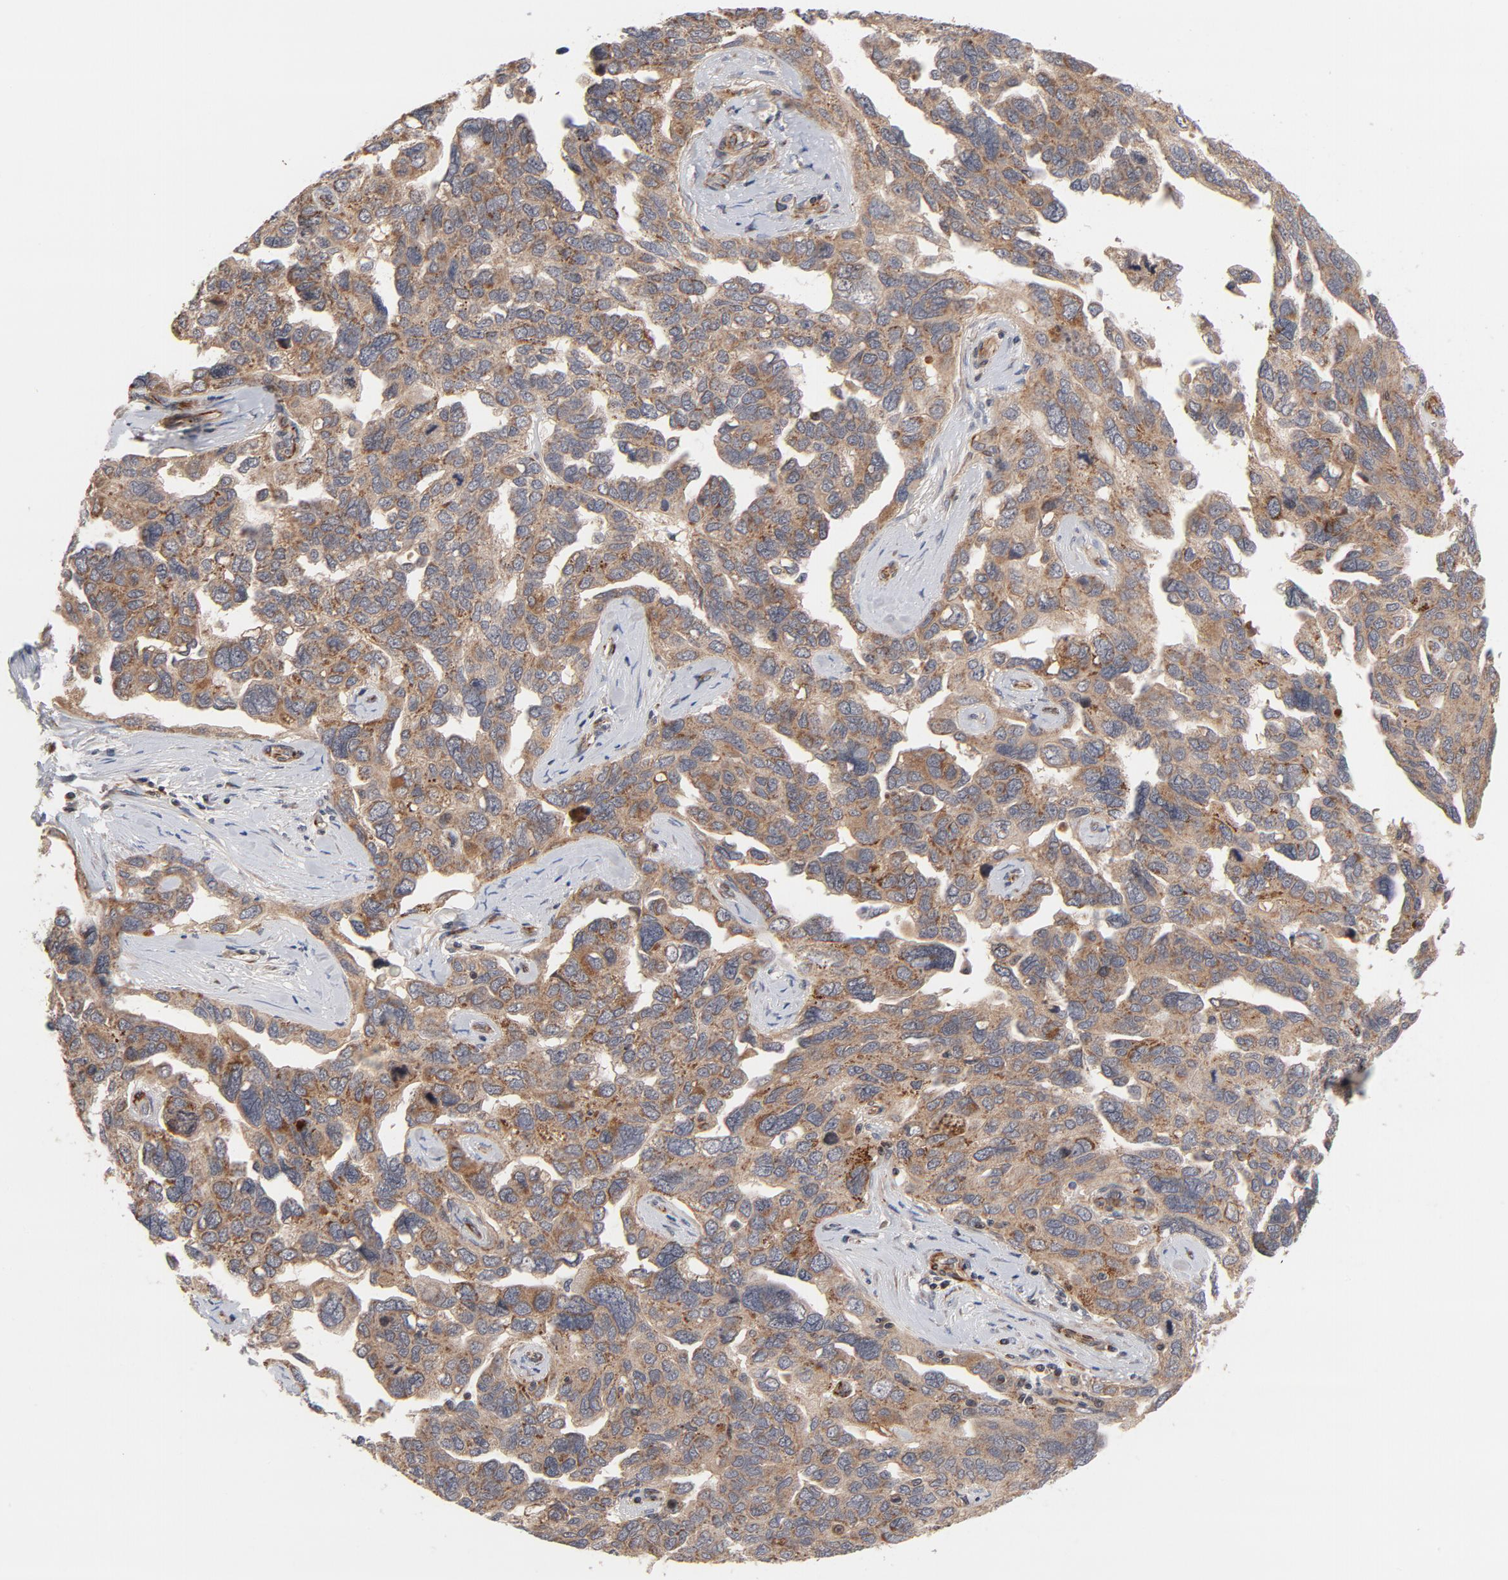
{"staining": {"intensity": "moderate", "quantity": ">75%", "location": "cytoplasmic/membranous"}, "tissue": "ovarian cancer", "cell_type": "Tumor cells", "image_type": "cancer", "snomed": [{"axis": "morphology", "description": "Cystadenocarcinoma, serous, NOS"}, {"axis": "topography", "description": "Ovary"}], "caption": "DAB immunohistochemical staining of serous cystadenocarcinoma (ovarian) shows moderate cytoplasmic/membranous protein staining in approximately >75% of tumor cells. The protein is shown in brown color, while the nuclei are stained blue.", "gene": "DNAAF2", "patient": {"sex": "female", "age": 64}}